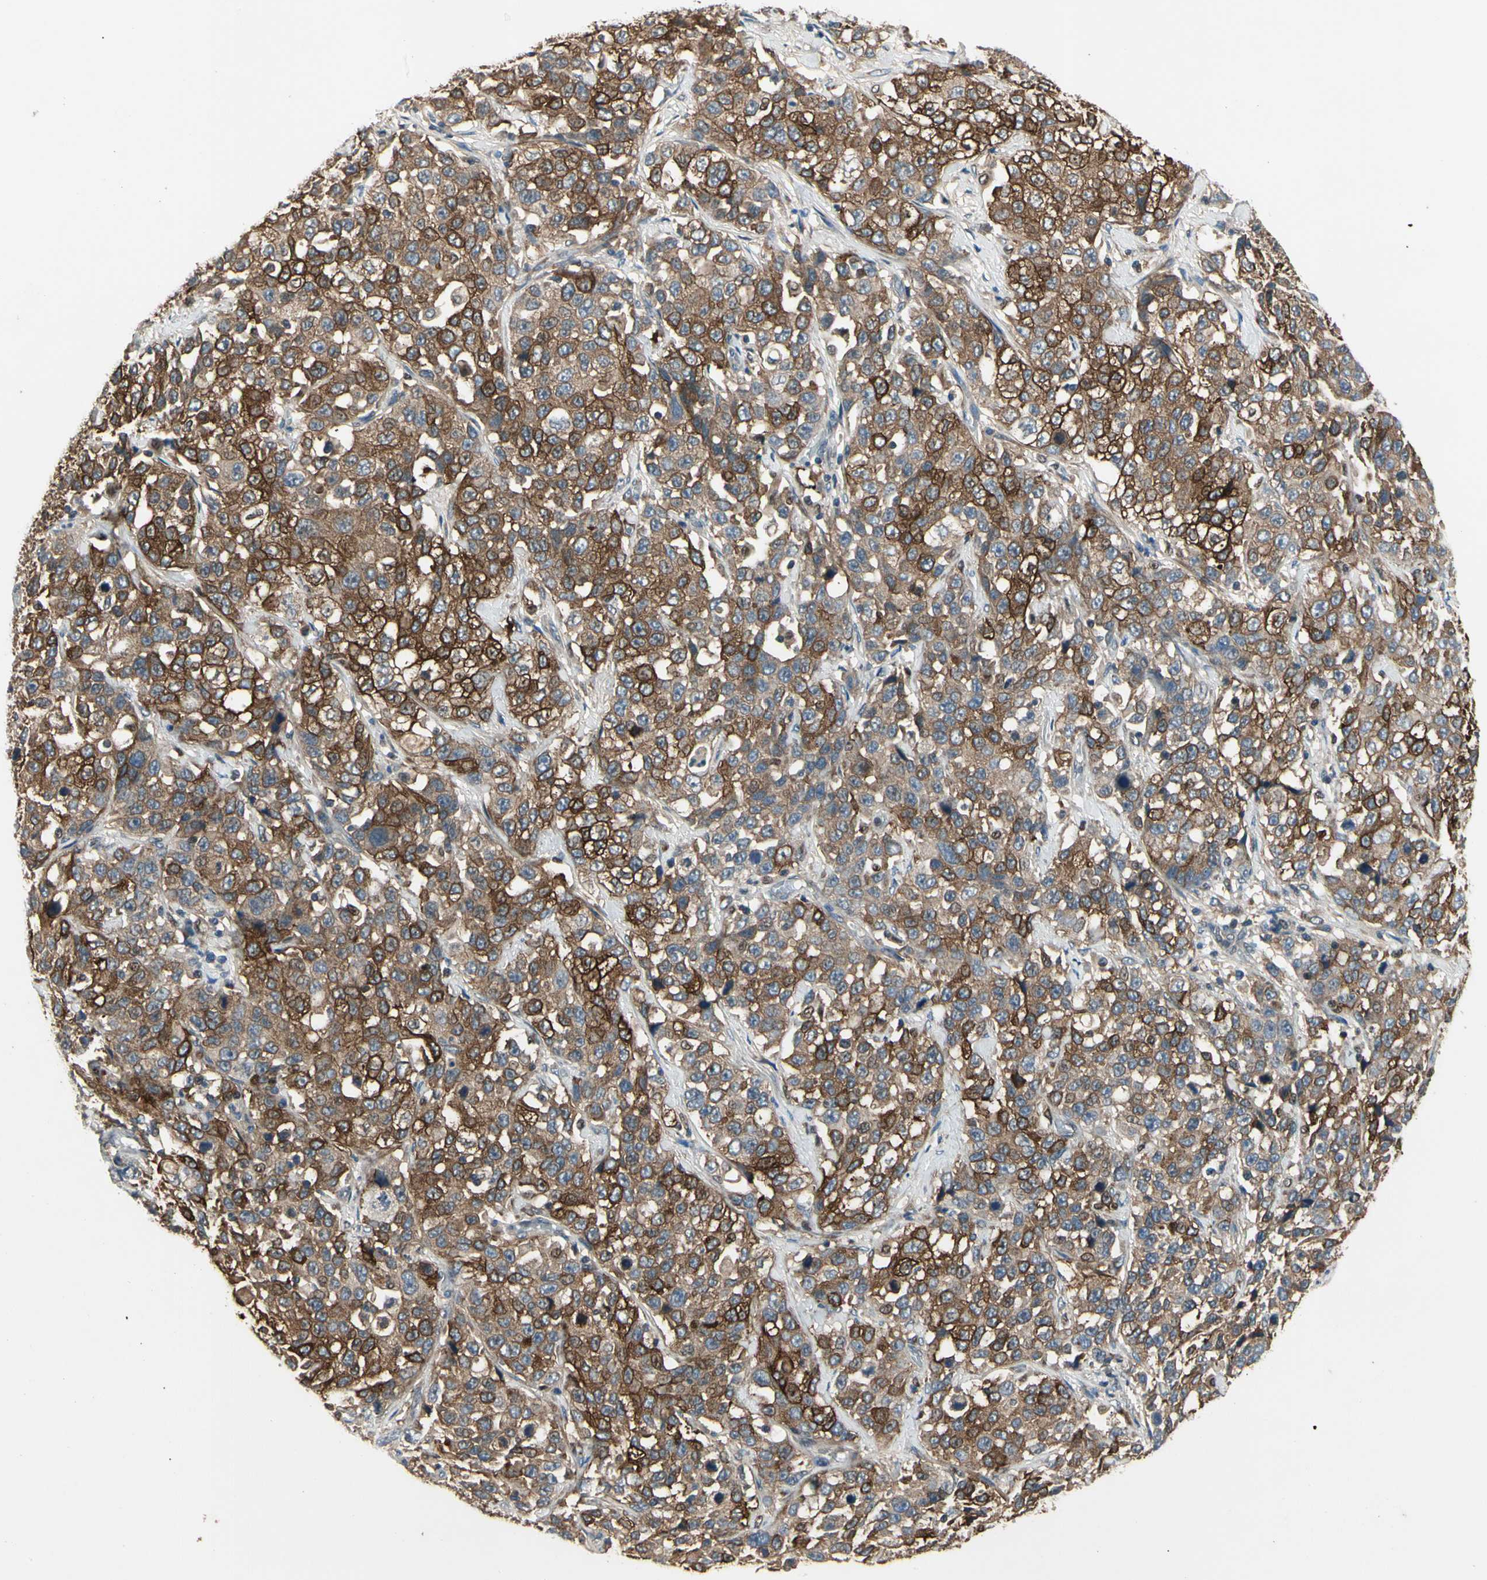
{"staining": {"intensity": "strong", "quantity": ">75%", "location": "cytoplasmic/membranous"}, "tissue": "stomach cancer", "cell_type": "Tumor cells", "image_type": "cancer", "snomed": [{"axis": "morphology", "description": "Normal tissue, NOS"}, {"axis": "morphology", "description": "Adenocarcinoma, NOS"}, {"axis": "topography", "description": "Stomach"}], "caption": "About >75% of tumor cells in human stomach adenocarcinoma exhibit strong cytoplasmic/membranous protein expression as visualized by brown immunohistochemical staining.", "gene": "CGREF1", "patient": {"sex": "male", "age": 48}}